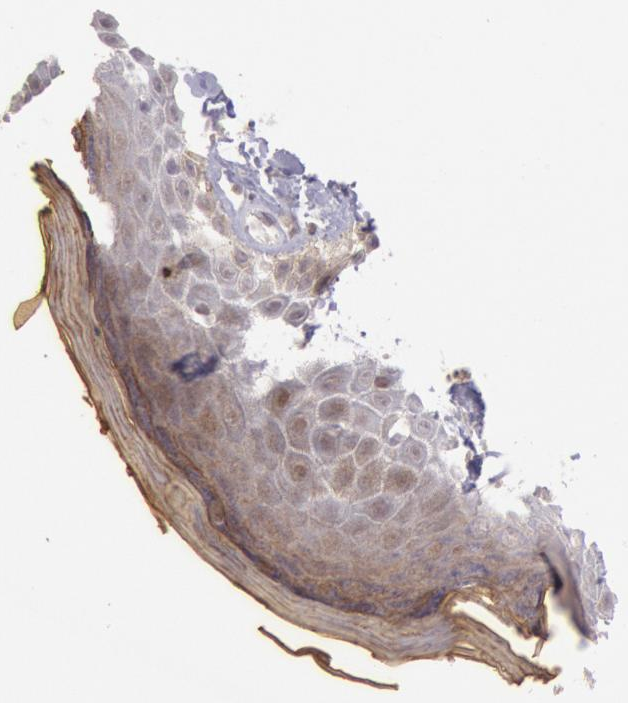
{"staining": {"intensity": "moderate", "quantity": "25%-75%", "location": "cytoplasmic/membranous"}, "tissue": "skin", "cell_type": "Epidermal cells", "image_type": "normal", "snomed": [{"axis": "morphology", "description": "Normal tissue, NOS"}, {"axis": "topography", "description": "Anal"}], "caption": "Protein expression analysis of unremarkable human skin reveals moderate cytoplasmic/membranous positivity in about 25%-75% of epidermal cells. The protein is shown in brown color, while the nuclei are stained blue.", "gene": "TRIB2", "patient": {"sex": "female", "age": 78}}